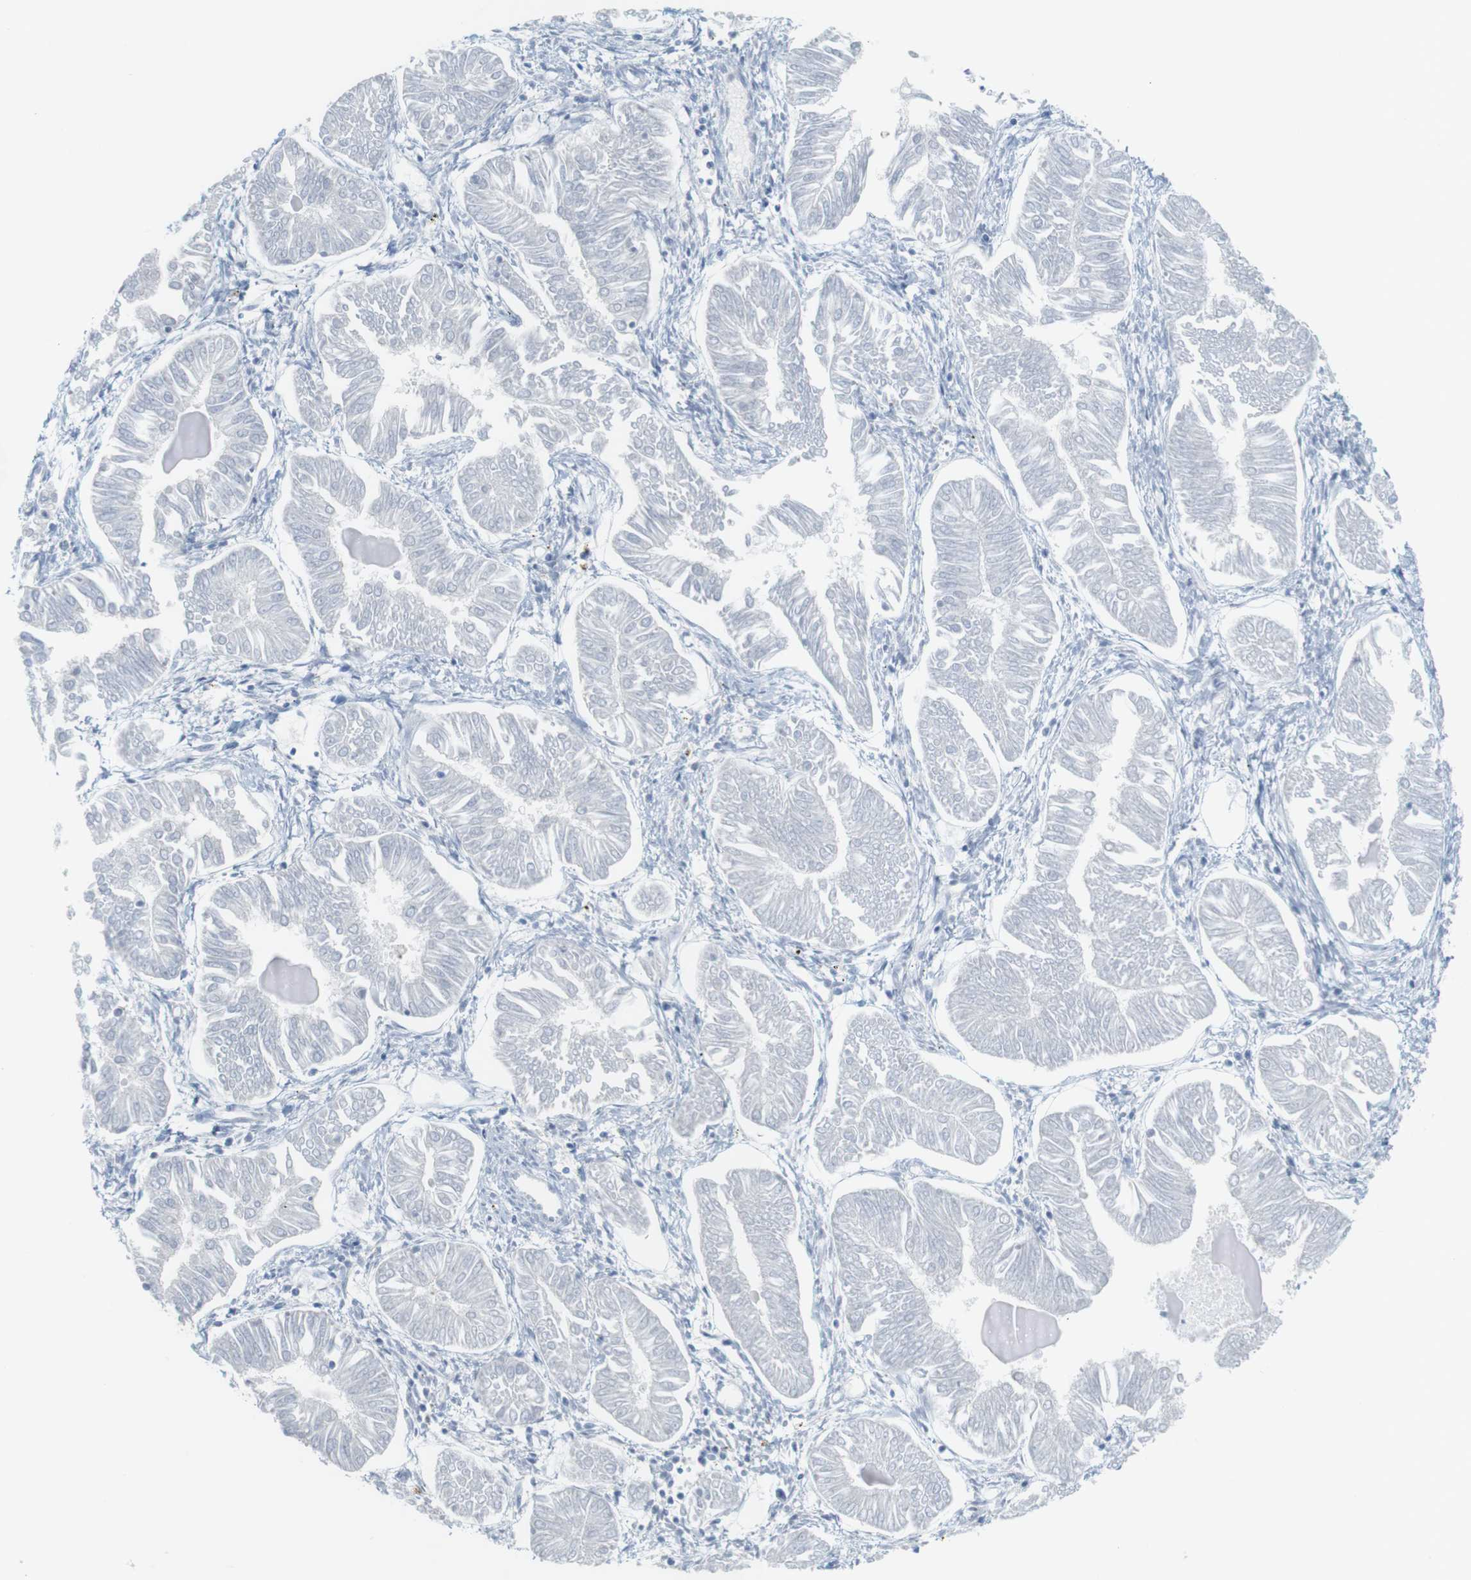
{"staining": {"intensity": "negative", "quantity": "none", "location": "none"}, "tissue": "endometrial cancer", "cell_type": "Tumor cells", "image_type": "cancer", "snomed": [{"axis": "morphology", "description": "Adenocarcinoma, NOS"}, {"axis": "topography", "description": "Endometrium"}], "caption": "Histopathology image shows no protein expression in tumor cells of endometrial cancer tissue.", "gene": "RGS9", "patient": {"sex": "female", "age": 53}}